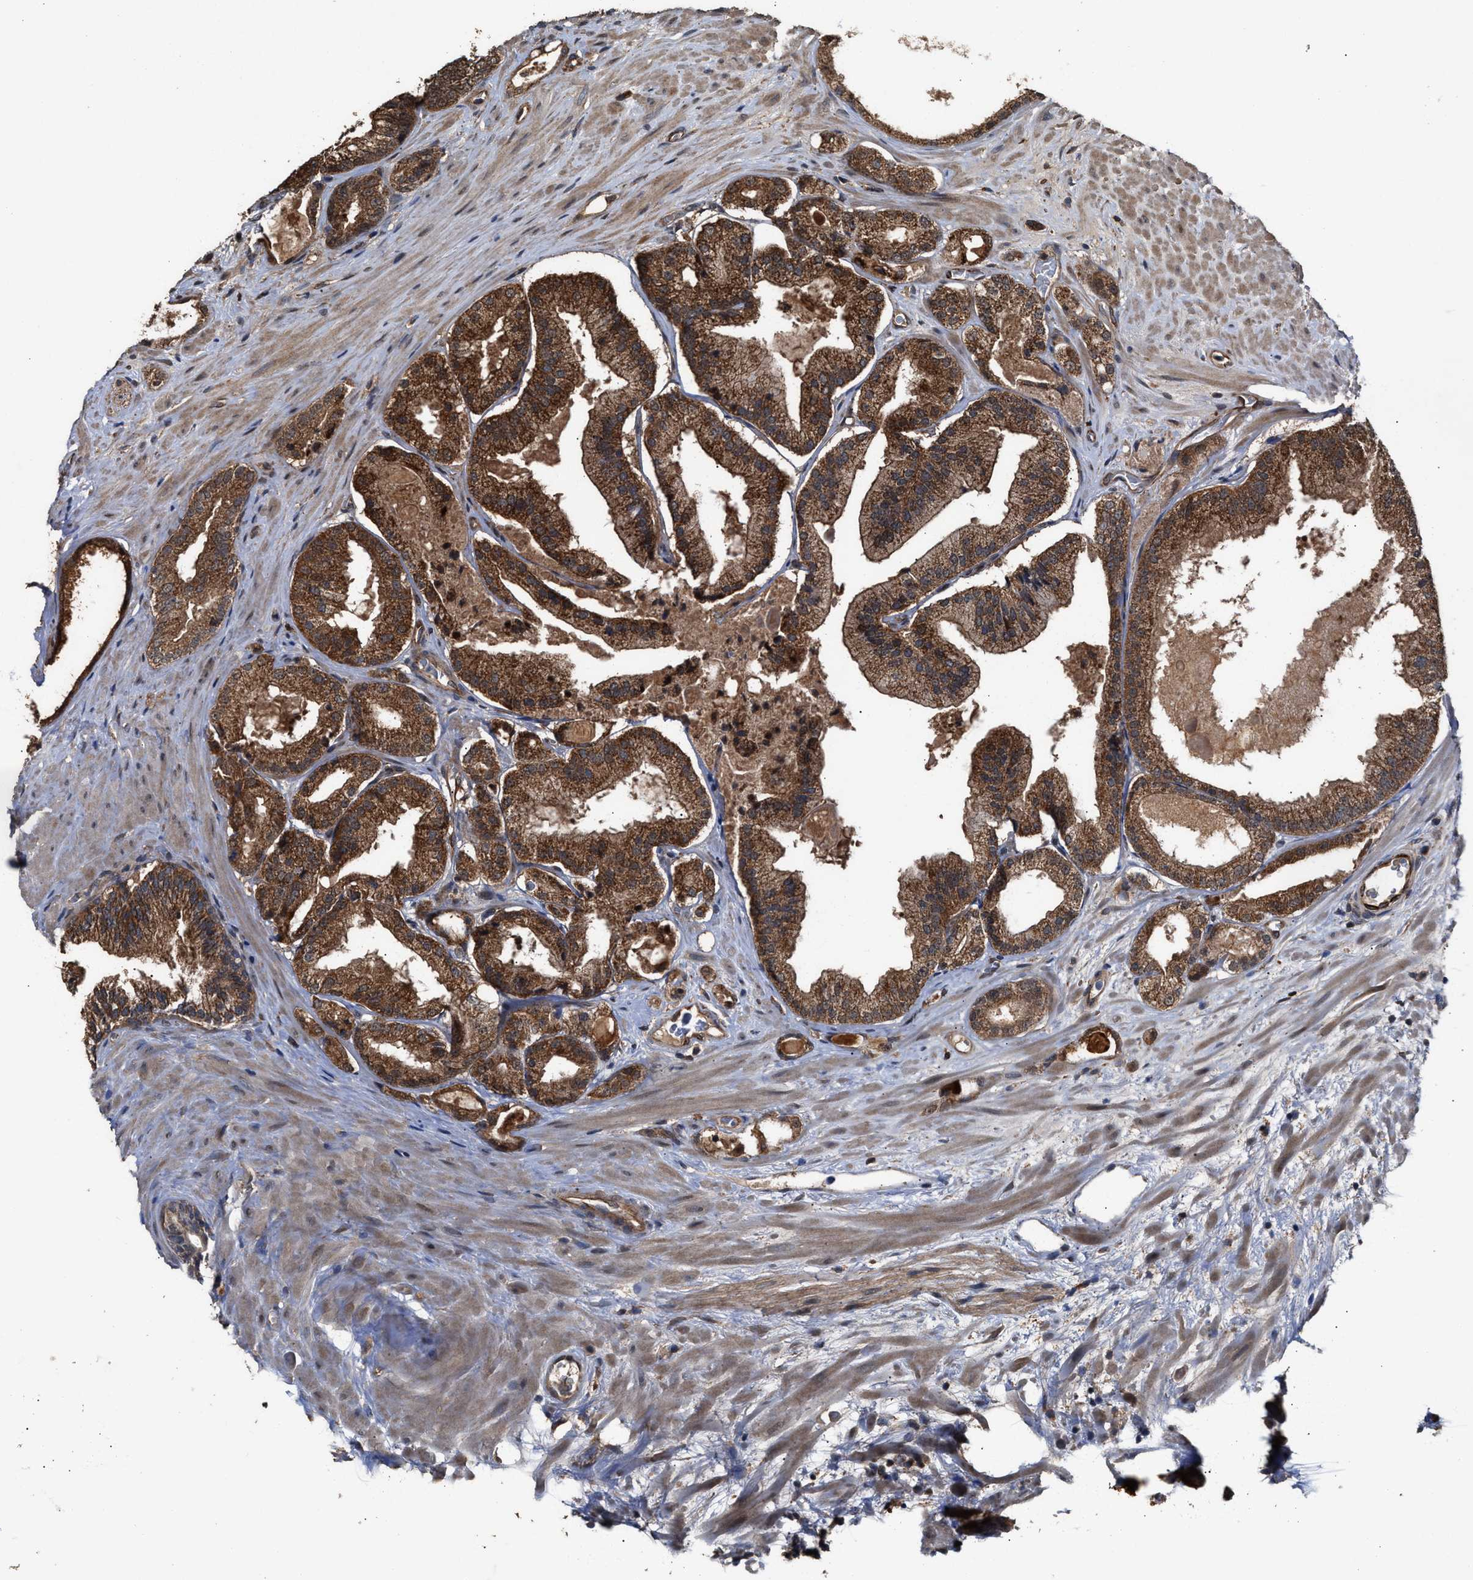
{"staining": {"intensity": "strong", "quantity": ">75%", "location": "cytoplasmic/membranous"}, "tissue": "prostate cancer", "cell_type": "Tumor cells", "image_type": "cancer", "snomed": [{"axis": "morphology", "description": "Adenocarcinoma, Low grade"}, {"axis": "topography", "description": "Prostate"}], "caption": "Human adenocarcinoma (low-grade) (prostate) stained for a protein (brown) exhibits strong cytoplasmic/membranous positive positivity in approximately >75% of tumor cells.", "gene": "ZNHIT6", "patient": {"sex": "male", "age": 65}}